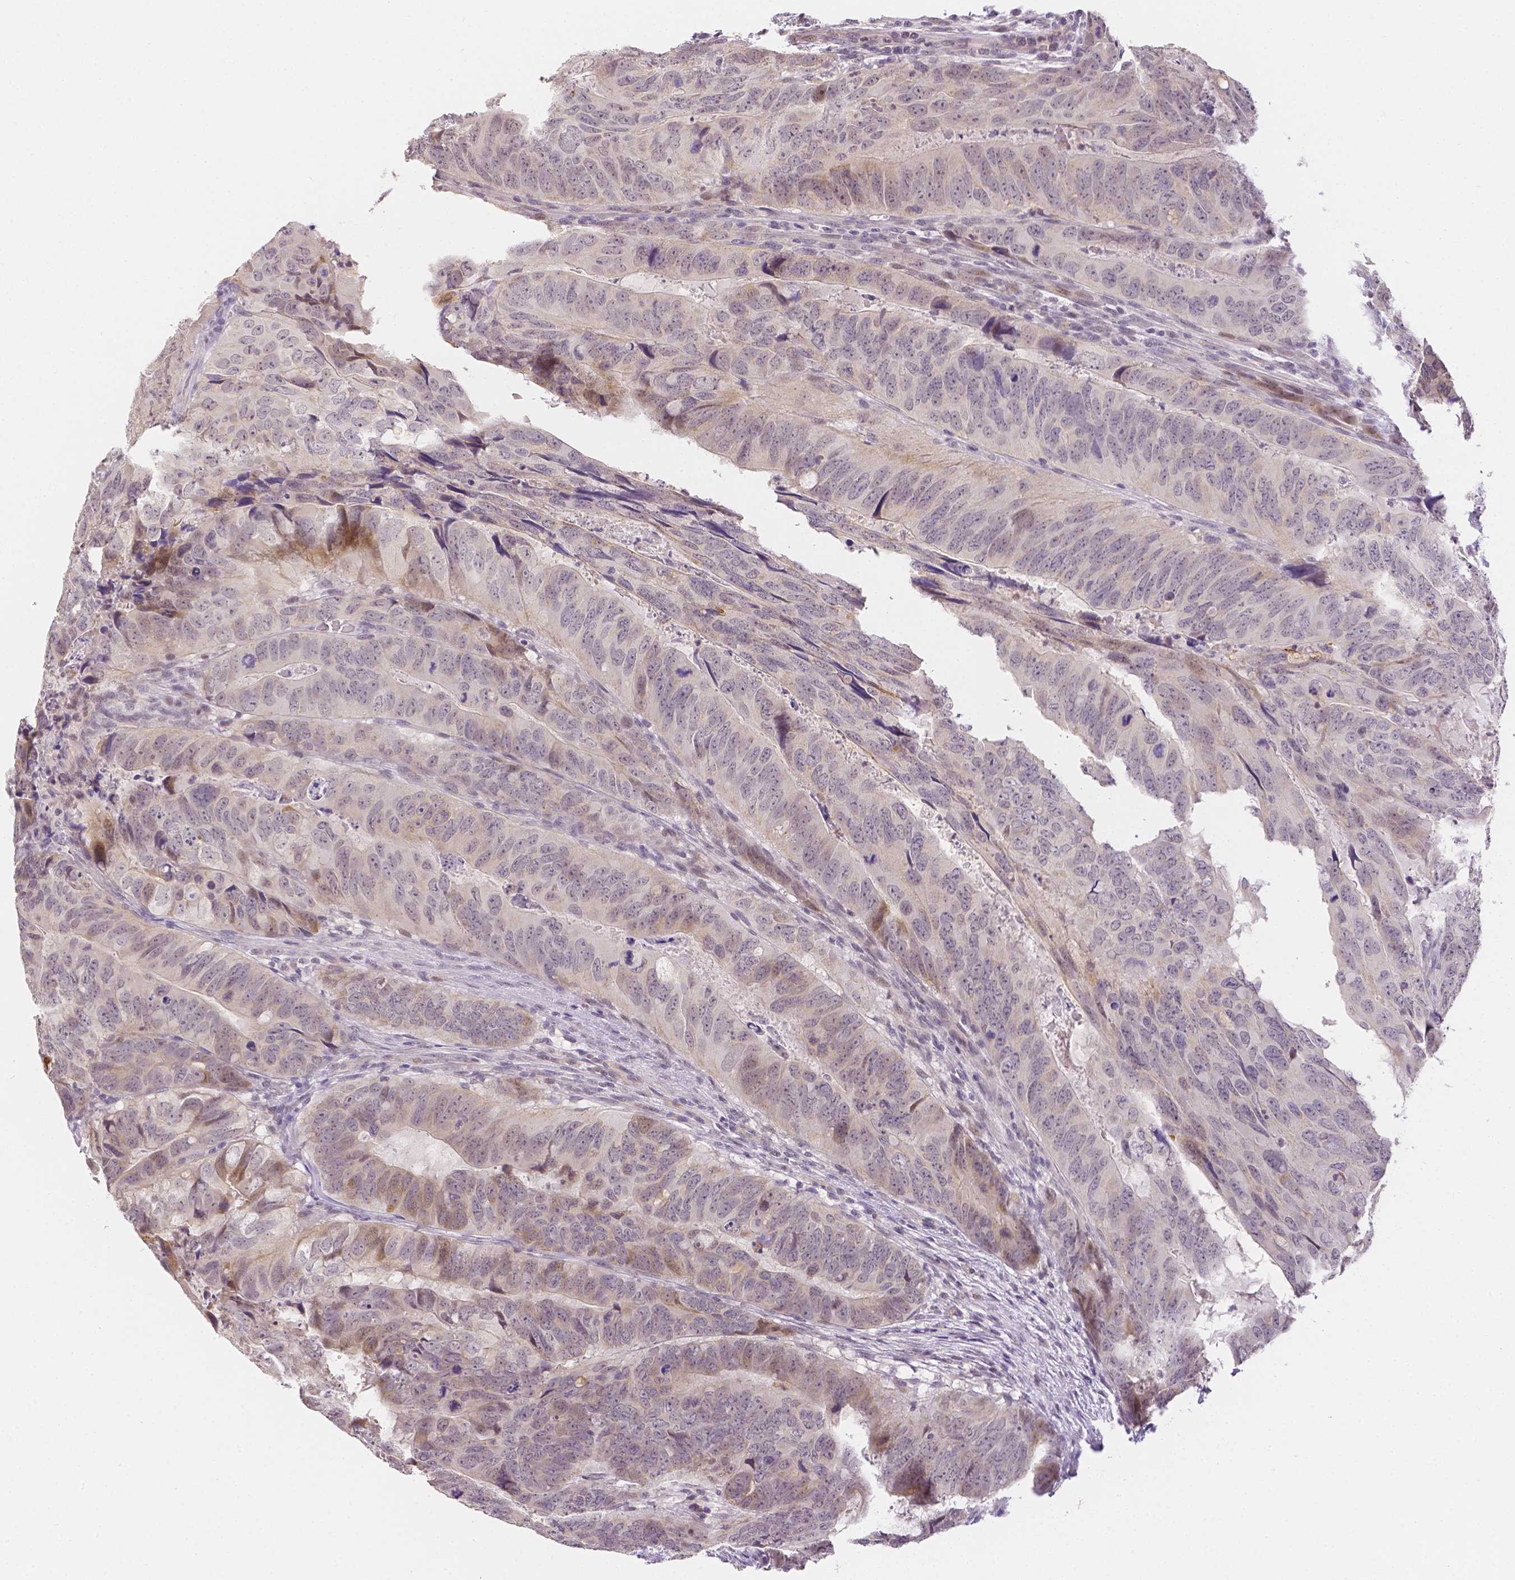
{"staining": {"intensity": "weak", "quantity": "<25%", "location": "nuclear"}, "tissue": "colorectal cancer", "cell_type": "Tumor cells", "image_type": "cancer", "snomed": [{"axis": "morphology", "description": "Adenocarcinoma, NOS"}, {"axis": "topography", "description": "Colon"}], "caption": "IHC image of neoplastic tissue: human colorectal cancer (adenocarcinoma) stained with DAB exhibits no significant protein staining in tumor cells.", "gene": "ZNF280B", "patient": {"sex": "male", "age": 79}}